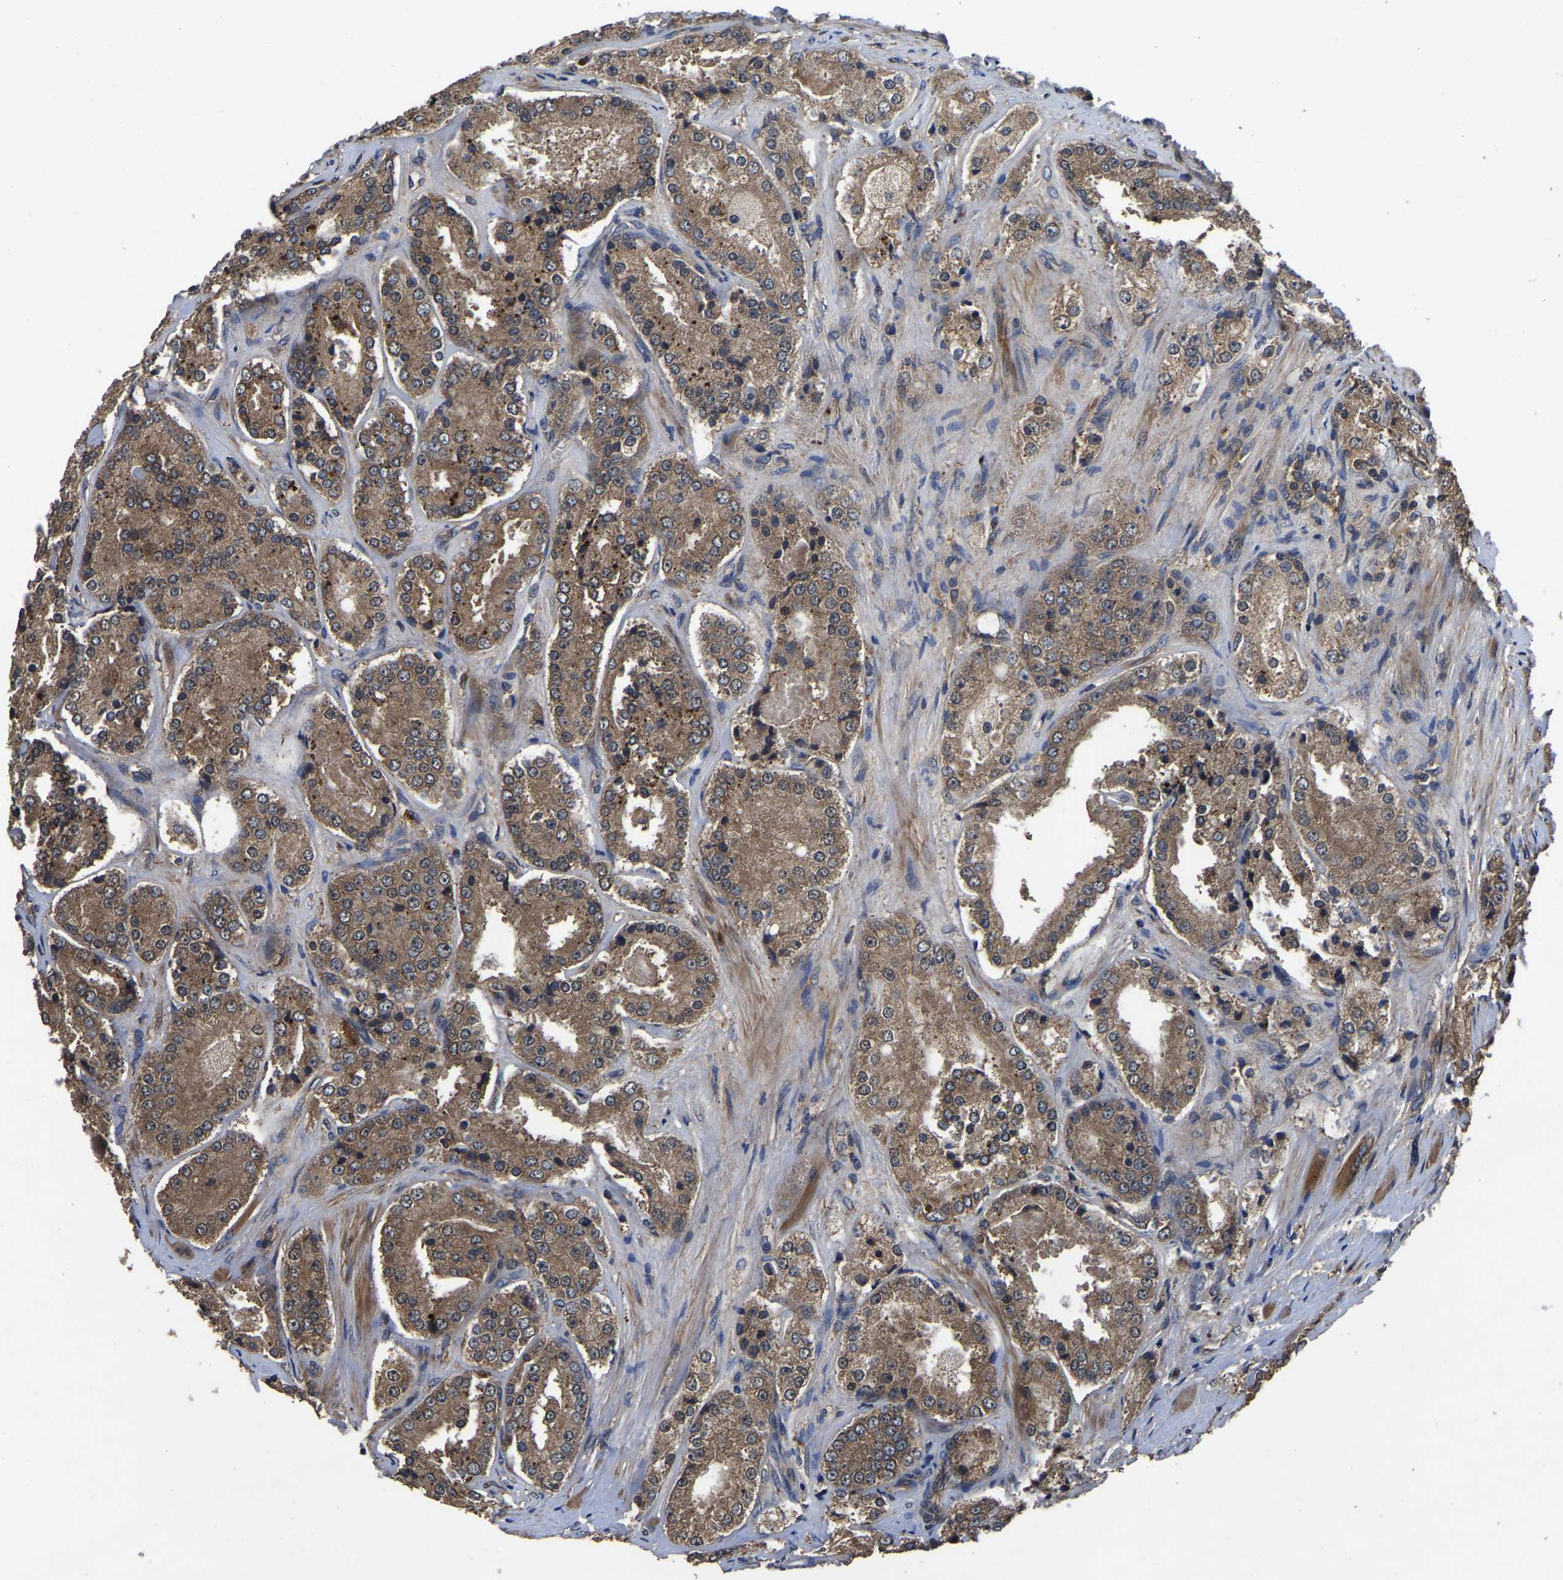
{"staining": {"intensity": "moderate", "quantity": ">75%", "location": "cytoplasmic/membranous"}, "tissue": "prostate cancer", "cell_type": "Tumor cells", "image_type": "cancer", "snomed": [{"axis": "morphology", "description": "Adenocarcinoma, High grade"}, {"axis": "topography", "description": "Prostate"}], "caption": "DAB immunohistochemical staining of prostate adenocarcinoma (high-grade) demonstrates moderate cytoplasmic/membranous protein expression in approximately >75% of tumor cells. The staining was performed using DAB to visualize the protein expression in brown, while the nuclei were stained in blue with hematoxylin (Magnification: 20x).", "gene": "CRYZL1", "patient": {"sex": "male", "age": 65}}